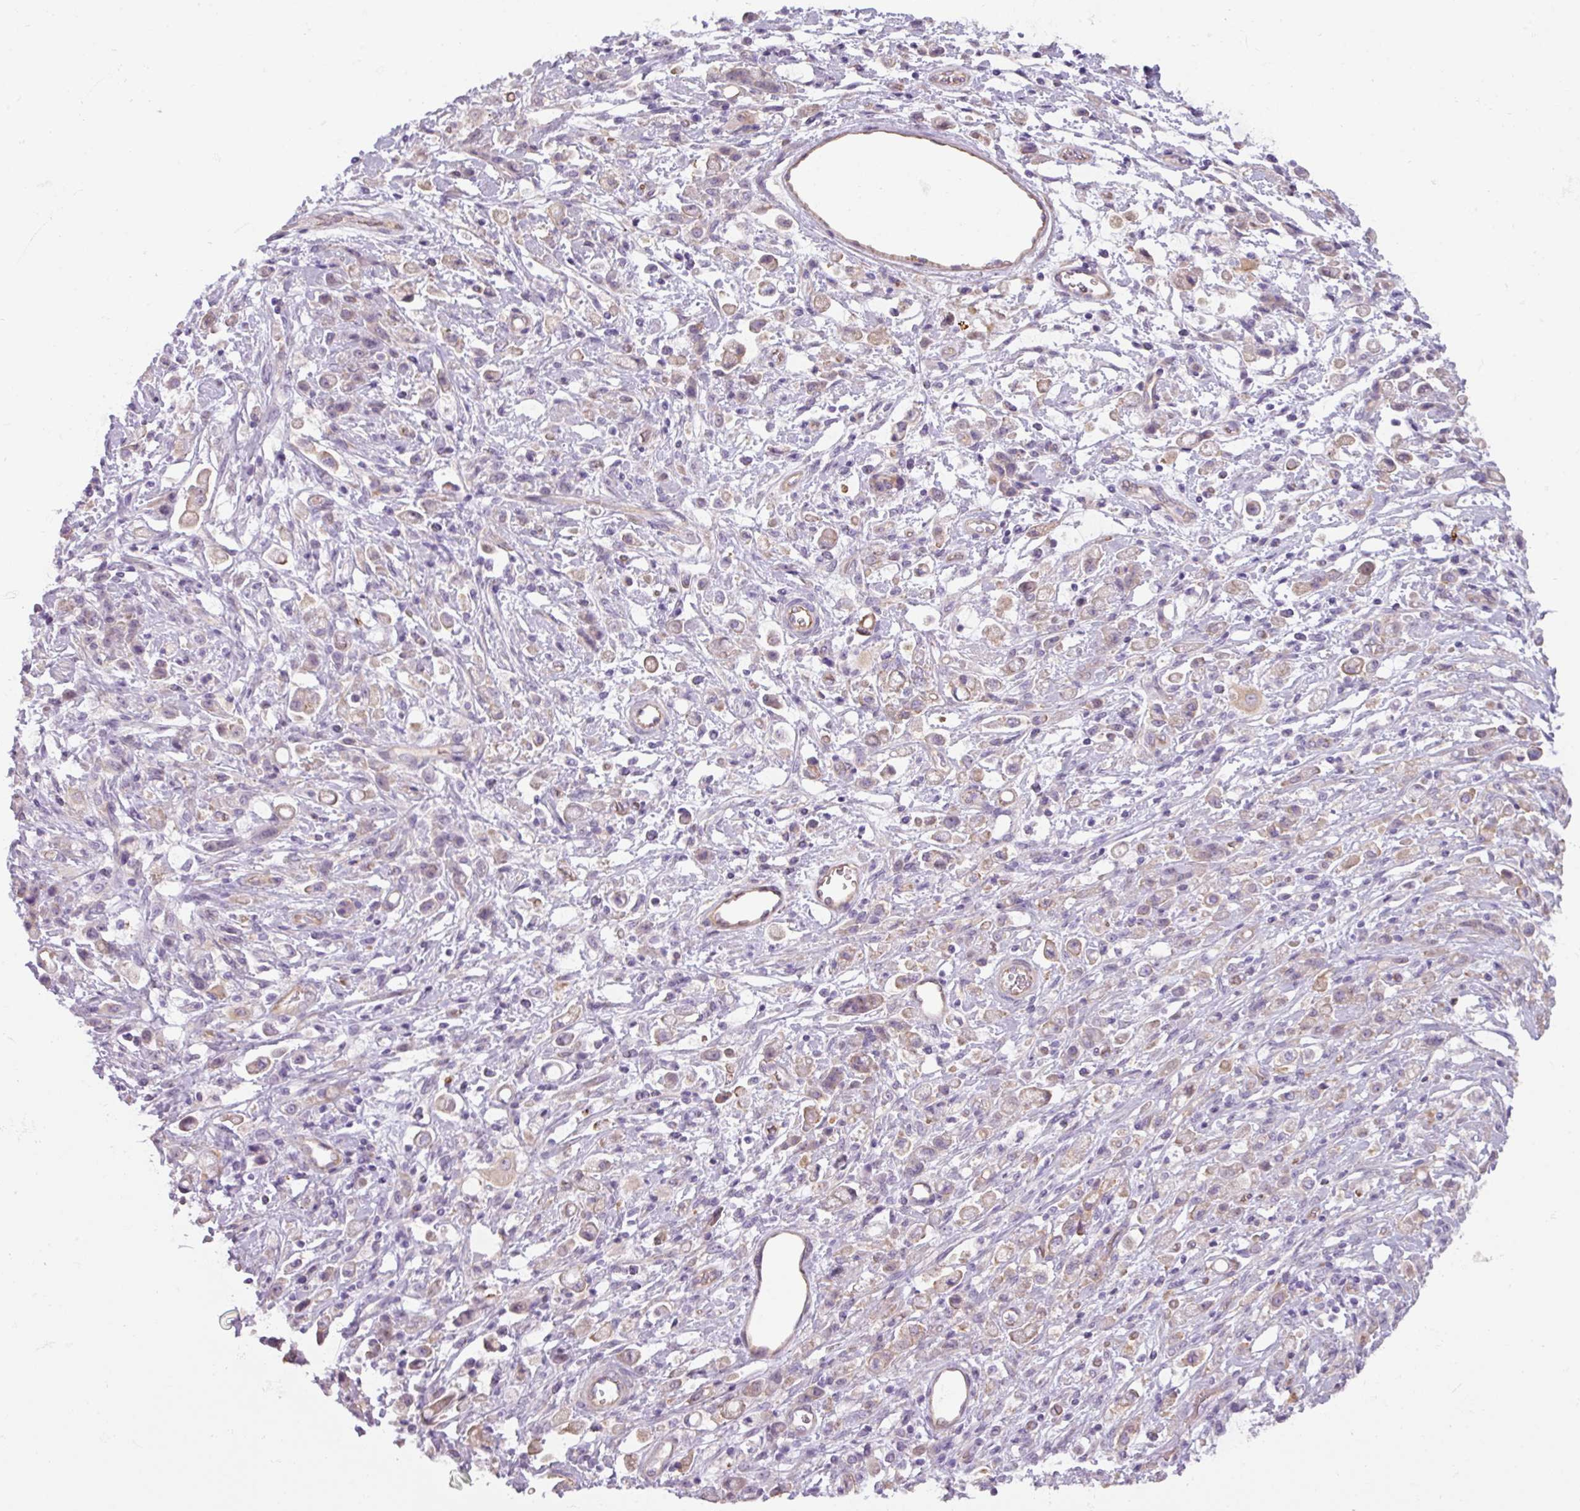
{"staining": {"intensity": "negative", "quantity": "none", "location": "none"}, "tissue": "stomach cancer", "cell_type": "Tumor cells", "image_type": "cancer", "snomed": [{"axis": "morphology", "description": "Adenocarcinoma, NOS"}, {"axis": "topography", "description": "Stomach"}], "caption": "Tumor cells are negative for protein expression in human adenocarcinoma (stomach).", "gene": "BUD23", "patient": {"sex": "female", "age": 60}}